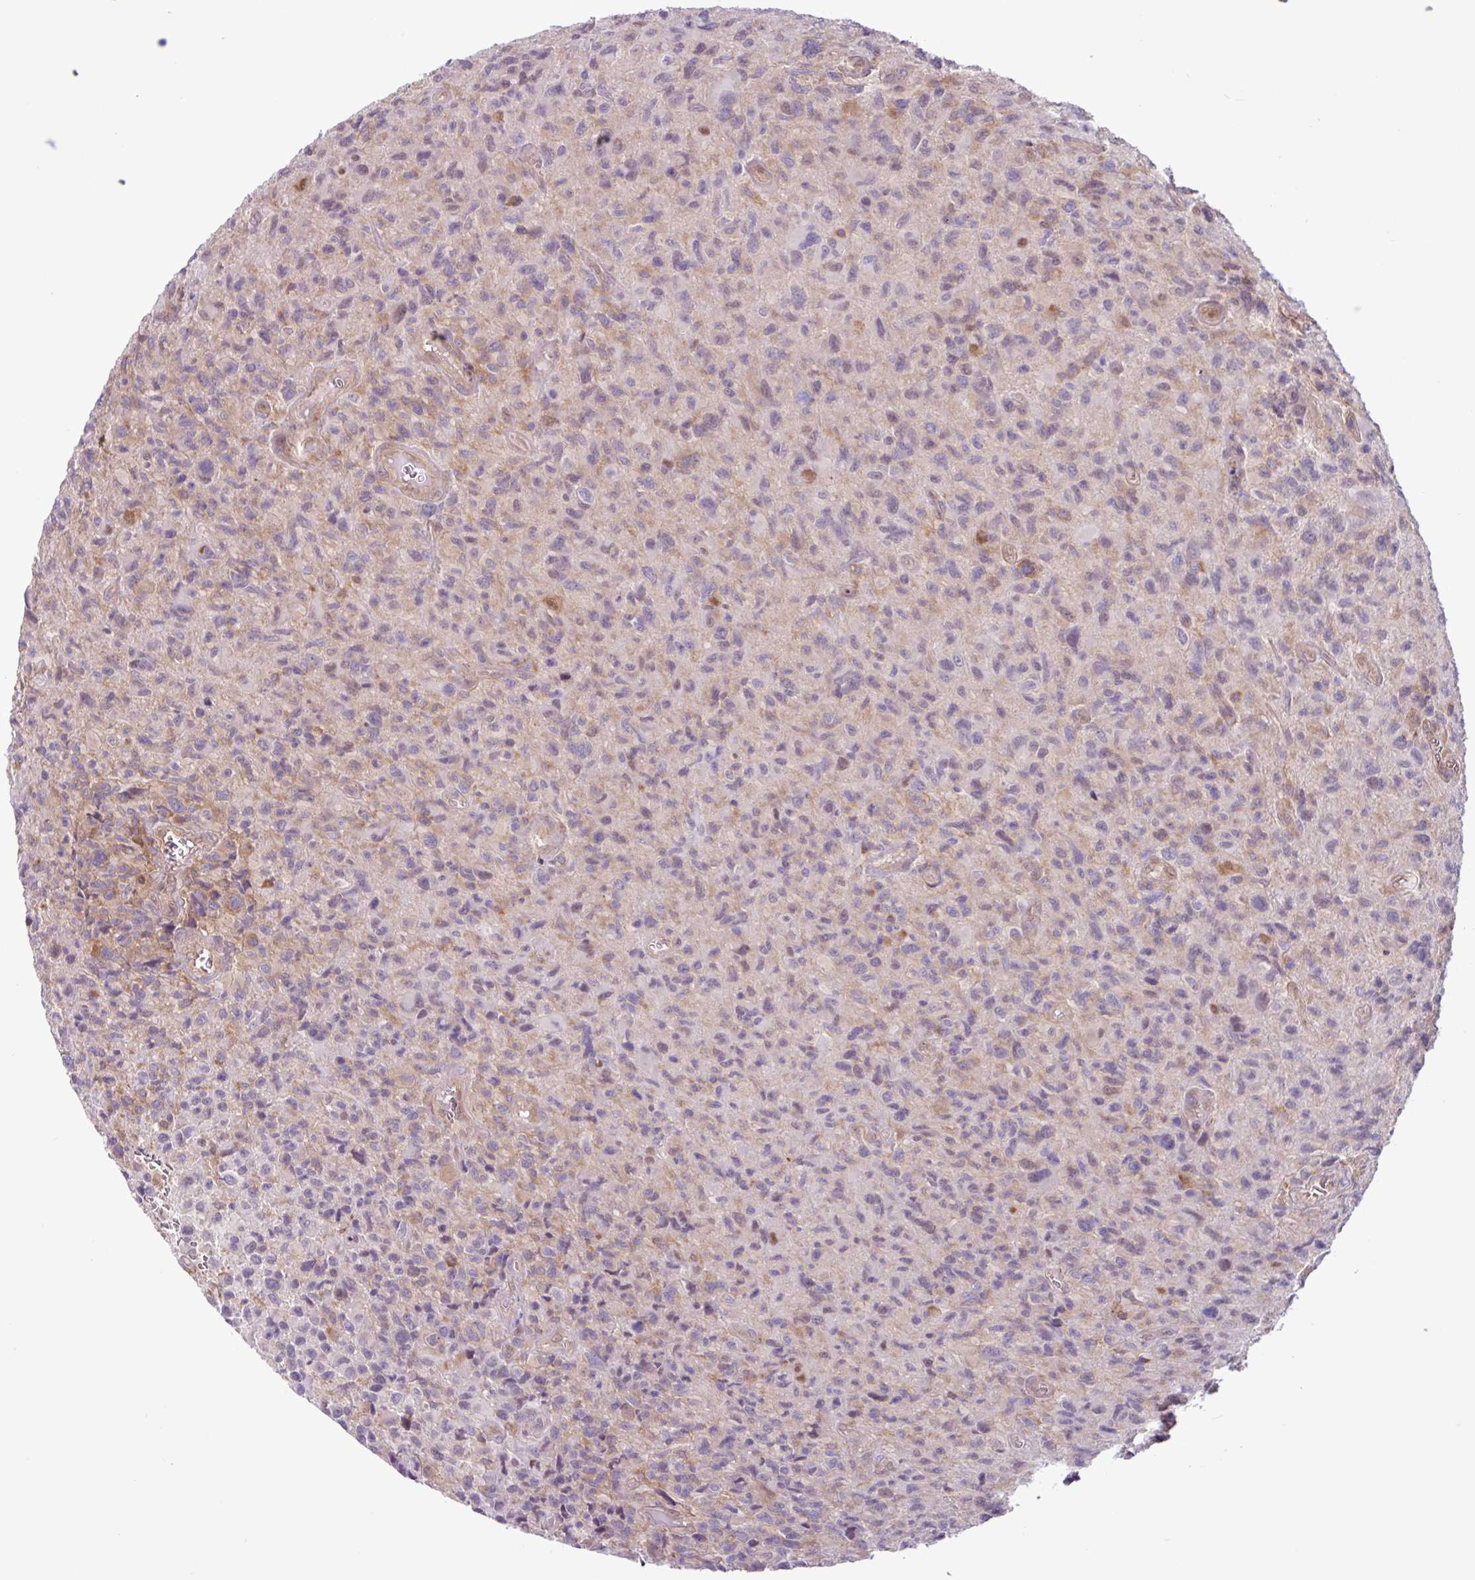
{"staining": {"intensity": "negative", "quantity": "none", "location": "none"}, "tissue": "glioma", "cell_type": "Tumor cells", "image_type": "cancer", "snomed": [{"axis": "morphology", "description": "Glioma, malignant, High grade"}, {"axis": "topography", "description": "Brain"}], "caption": "This is an immunohistochemistry (IHC) histopathology image of human glioma. There is no staining in tumor cells.", "gene": "ACTR3", "patient": {"sex": "male", "age": 76}}